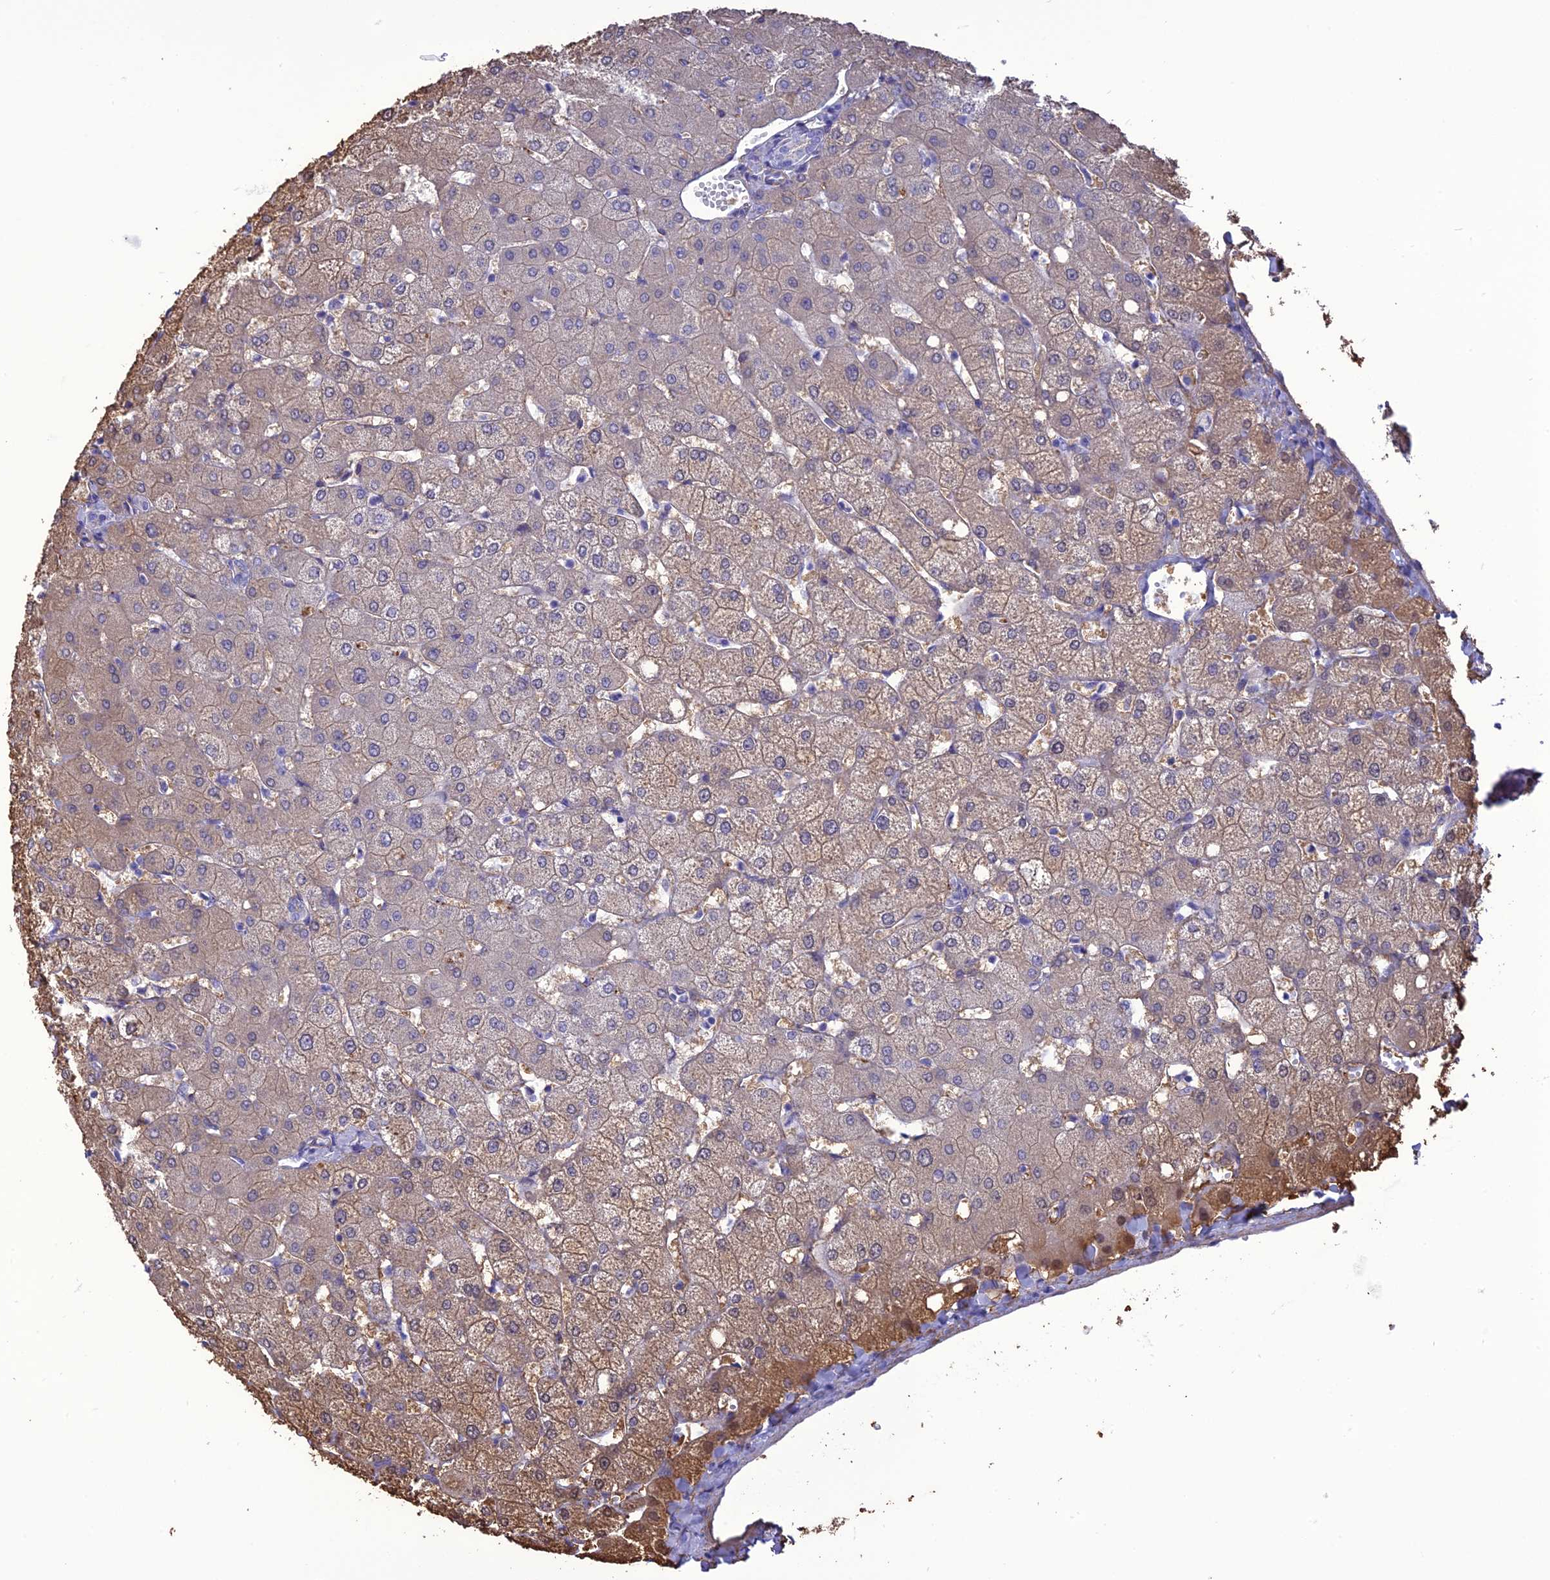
{"staining": {"intensity": "negative", "quantity": "none", "location": "none"}, "tissue": "liver", "cell_type": "Cholangiocytes", "image_type": "normal", "snomed": [{"axis": "morphology", "description": "Normal tissue, NOS"}, {"axis": "topography", "description": "Liver"}], "caption": "Image shows no protein positivity in cholangiocytes of unremarkable liver. The staining is performed using DAB brown chromogen with nuclei counter-stained in using hematoxylin.", "gene": "NKD1", "patient": {"sex": "female", "age": 54}}